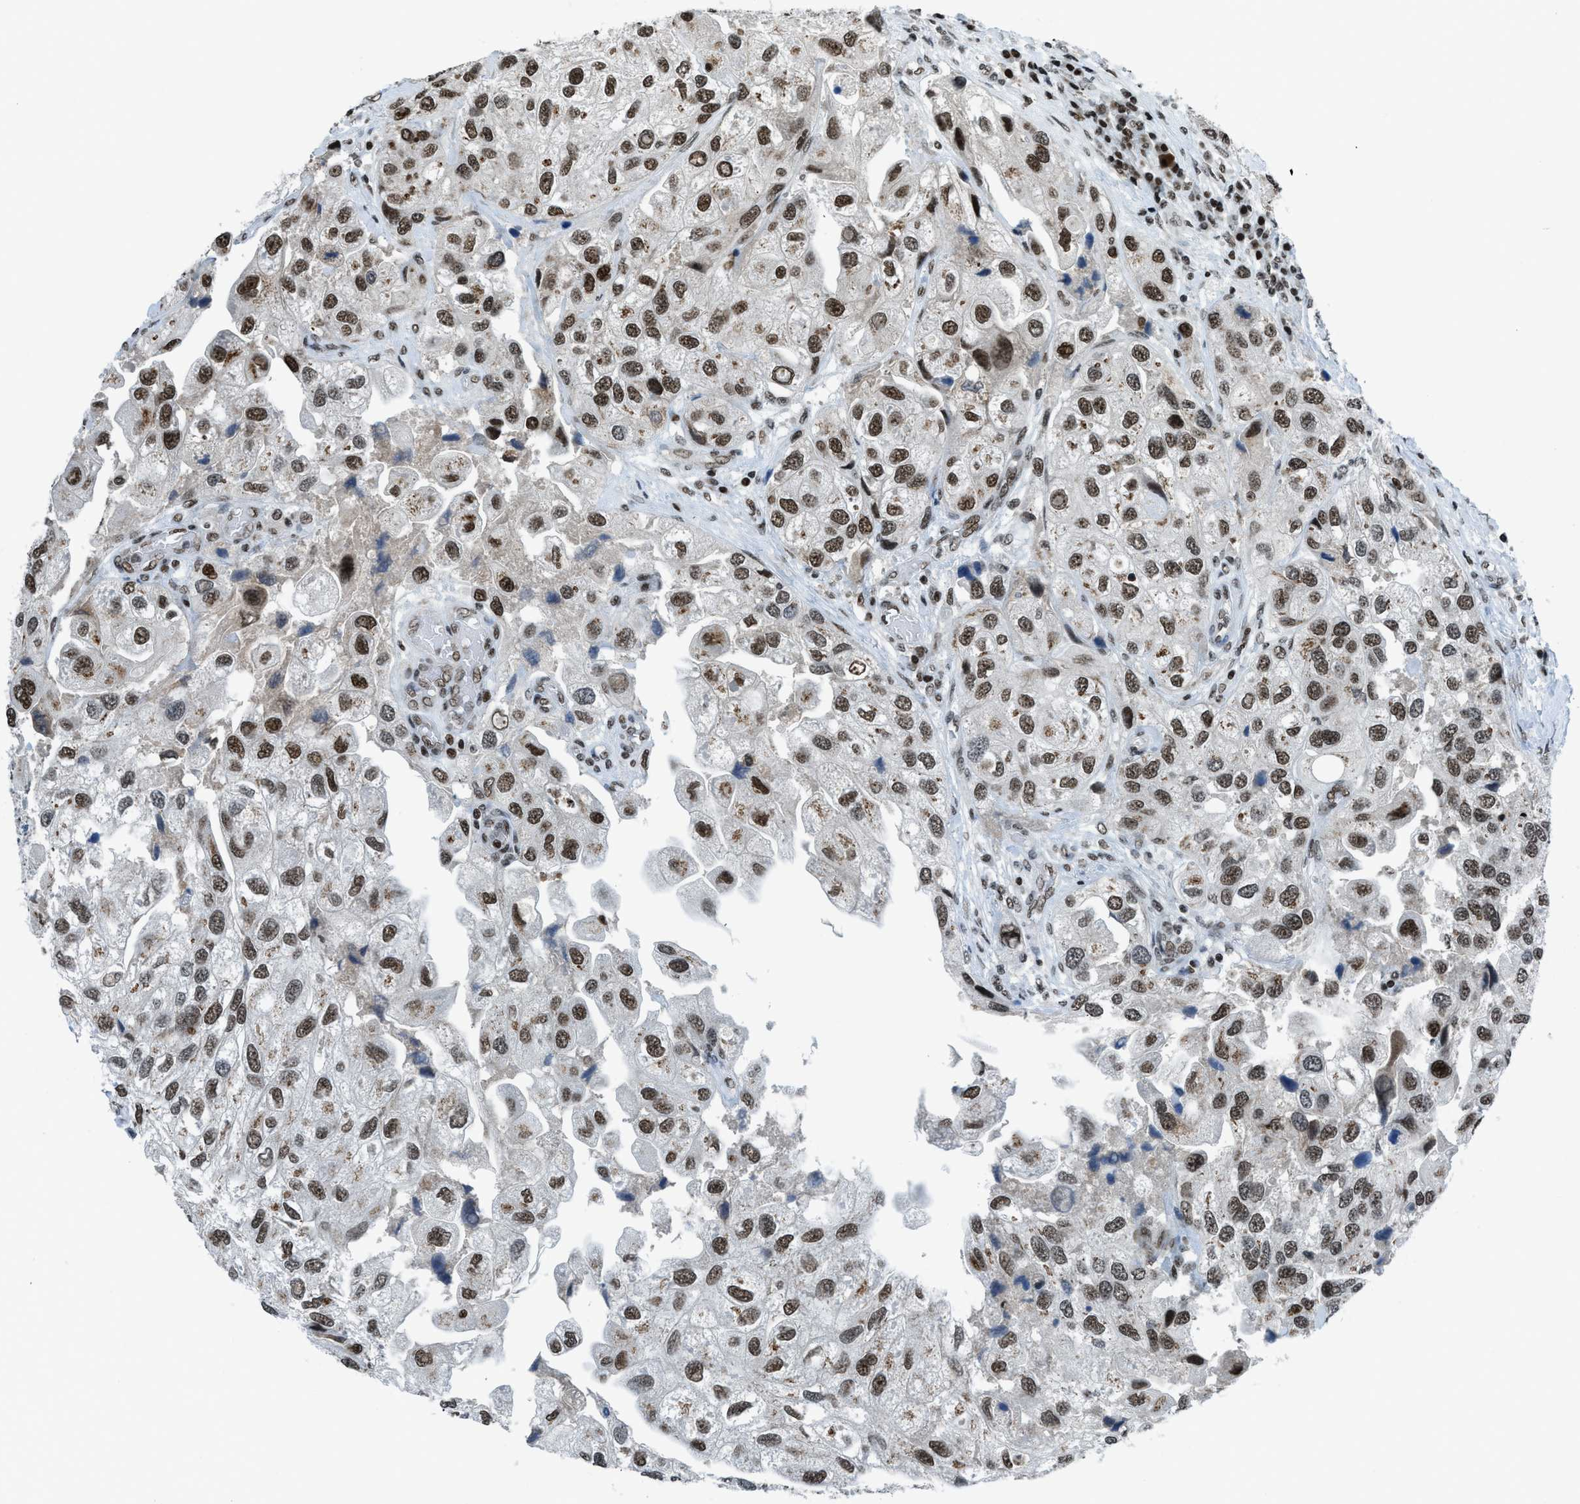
{"staining": {"intensity": "strong", "quantity": ">75%", "location": "nuclear"}, "tissue": "urothelial cancer", "cell_type": "Tumor cells", "image_type": "cancer", "snomed": [{"axis": "morphology", "description": "Urothelial carcinoma, High grade"}, {"axis": "topography", "description": "Urinary bladder"}], "caption": "Immunohistochemistry image of neoplastic tissue: human urothelial carcinoma (high-grade) stained using IHC reveals high levels of strong protein expression localized specifically in the nuclear of tumor cells, appearing as a nuclear brown color.", "gene": "RAD51B", "patient": {"sex": "female", "age": 64}}